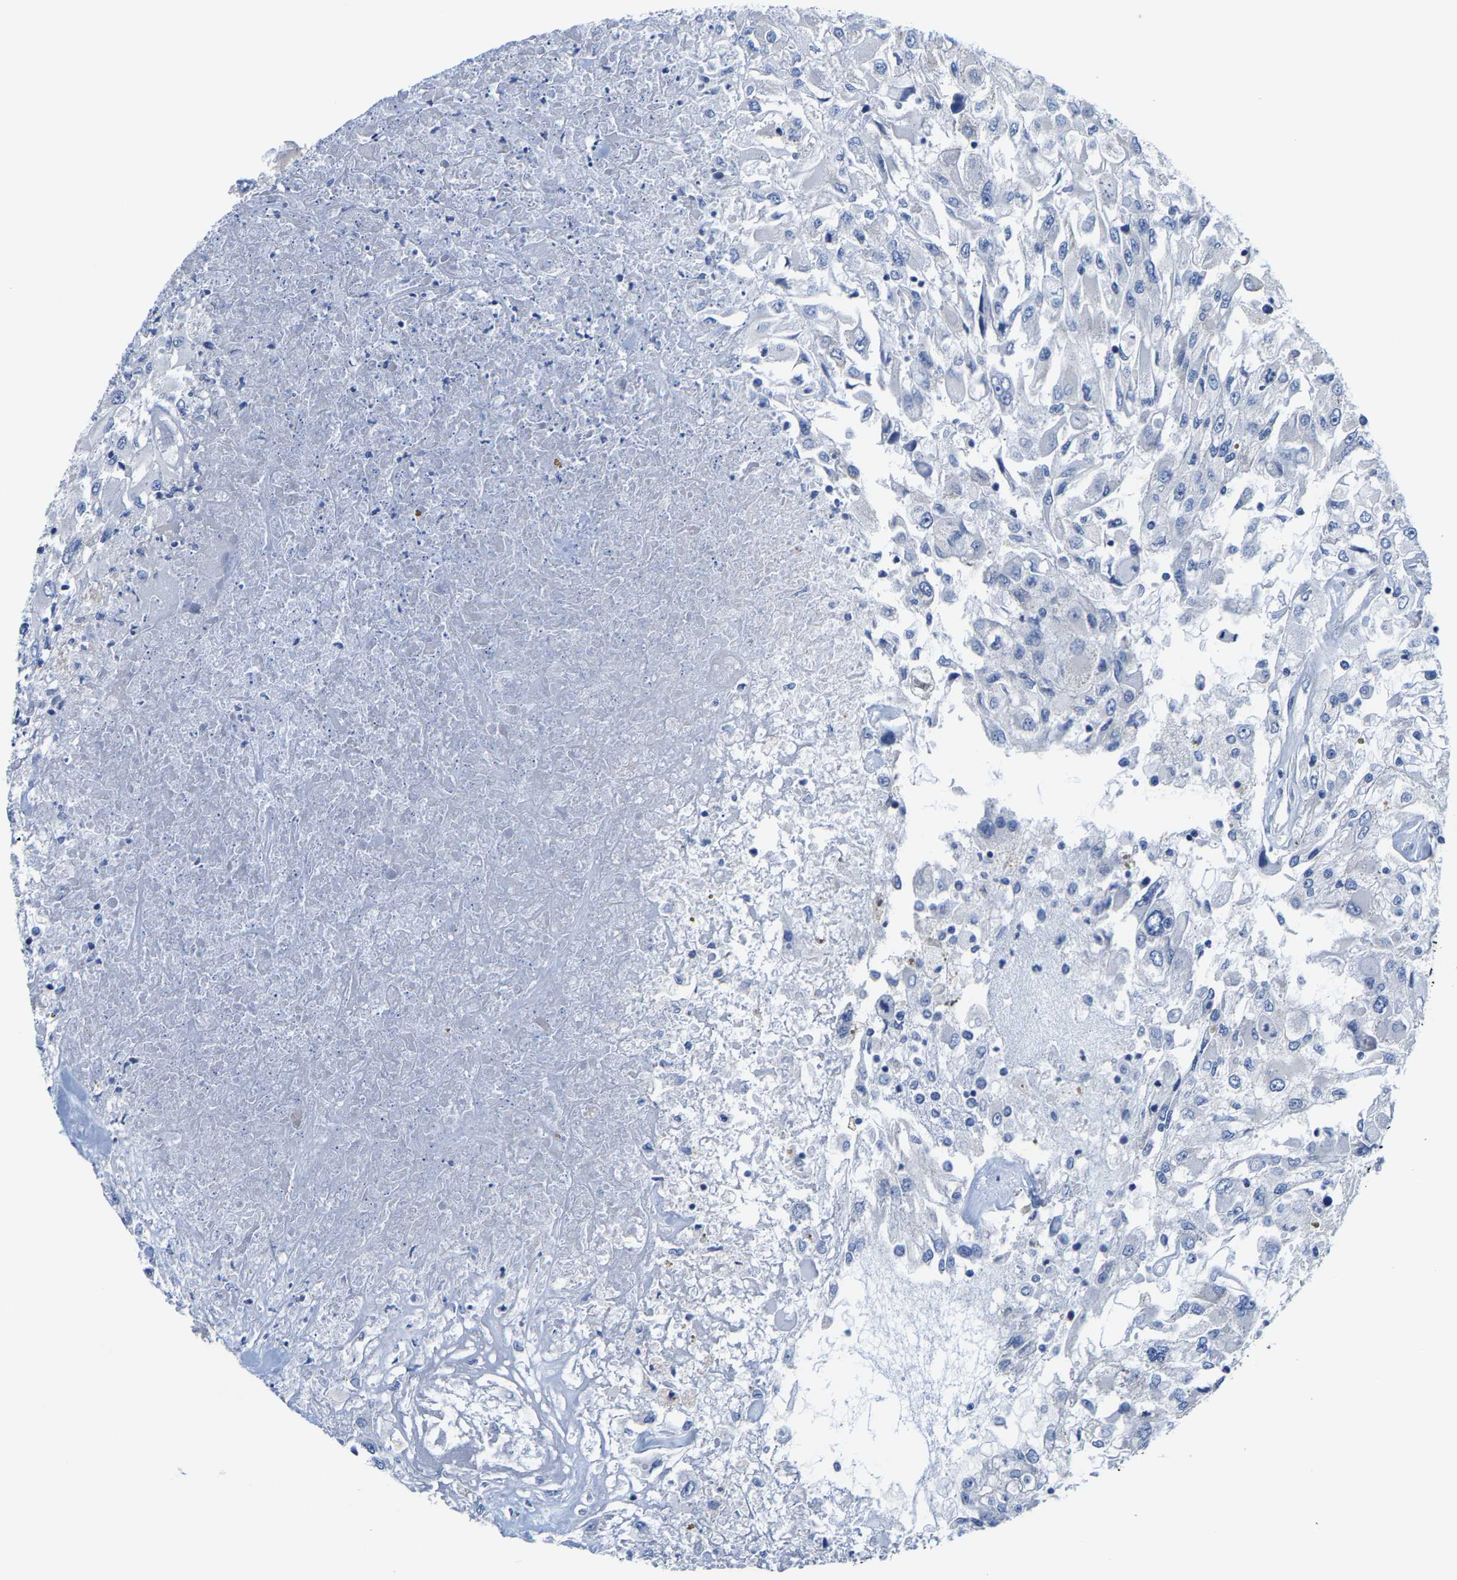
{"staining": {"intensity": "negative", "quantity": "none", "location": "none"}, "tissue": "renal cancer", "cell_type": "Tumor cells", "image_type": "cancer", "snomed": [{"axis": "morphology", "description": "Adenocarcinoma, NOS"}, {"axis": "topography", "description": "Kidney"}], "caption": "DAB (3,3'-diaminobenzidine) immunohistochemical staining of human renal cancer reveals no significant positivity in tumor cells.", "gene": "DSCAM", "patient": {"sex": "female", "age": 52}}